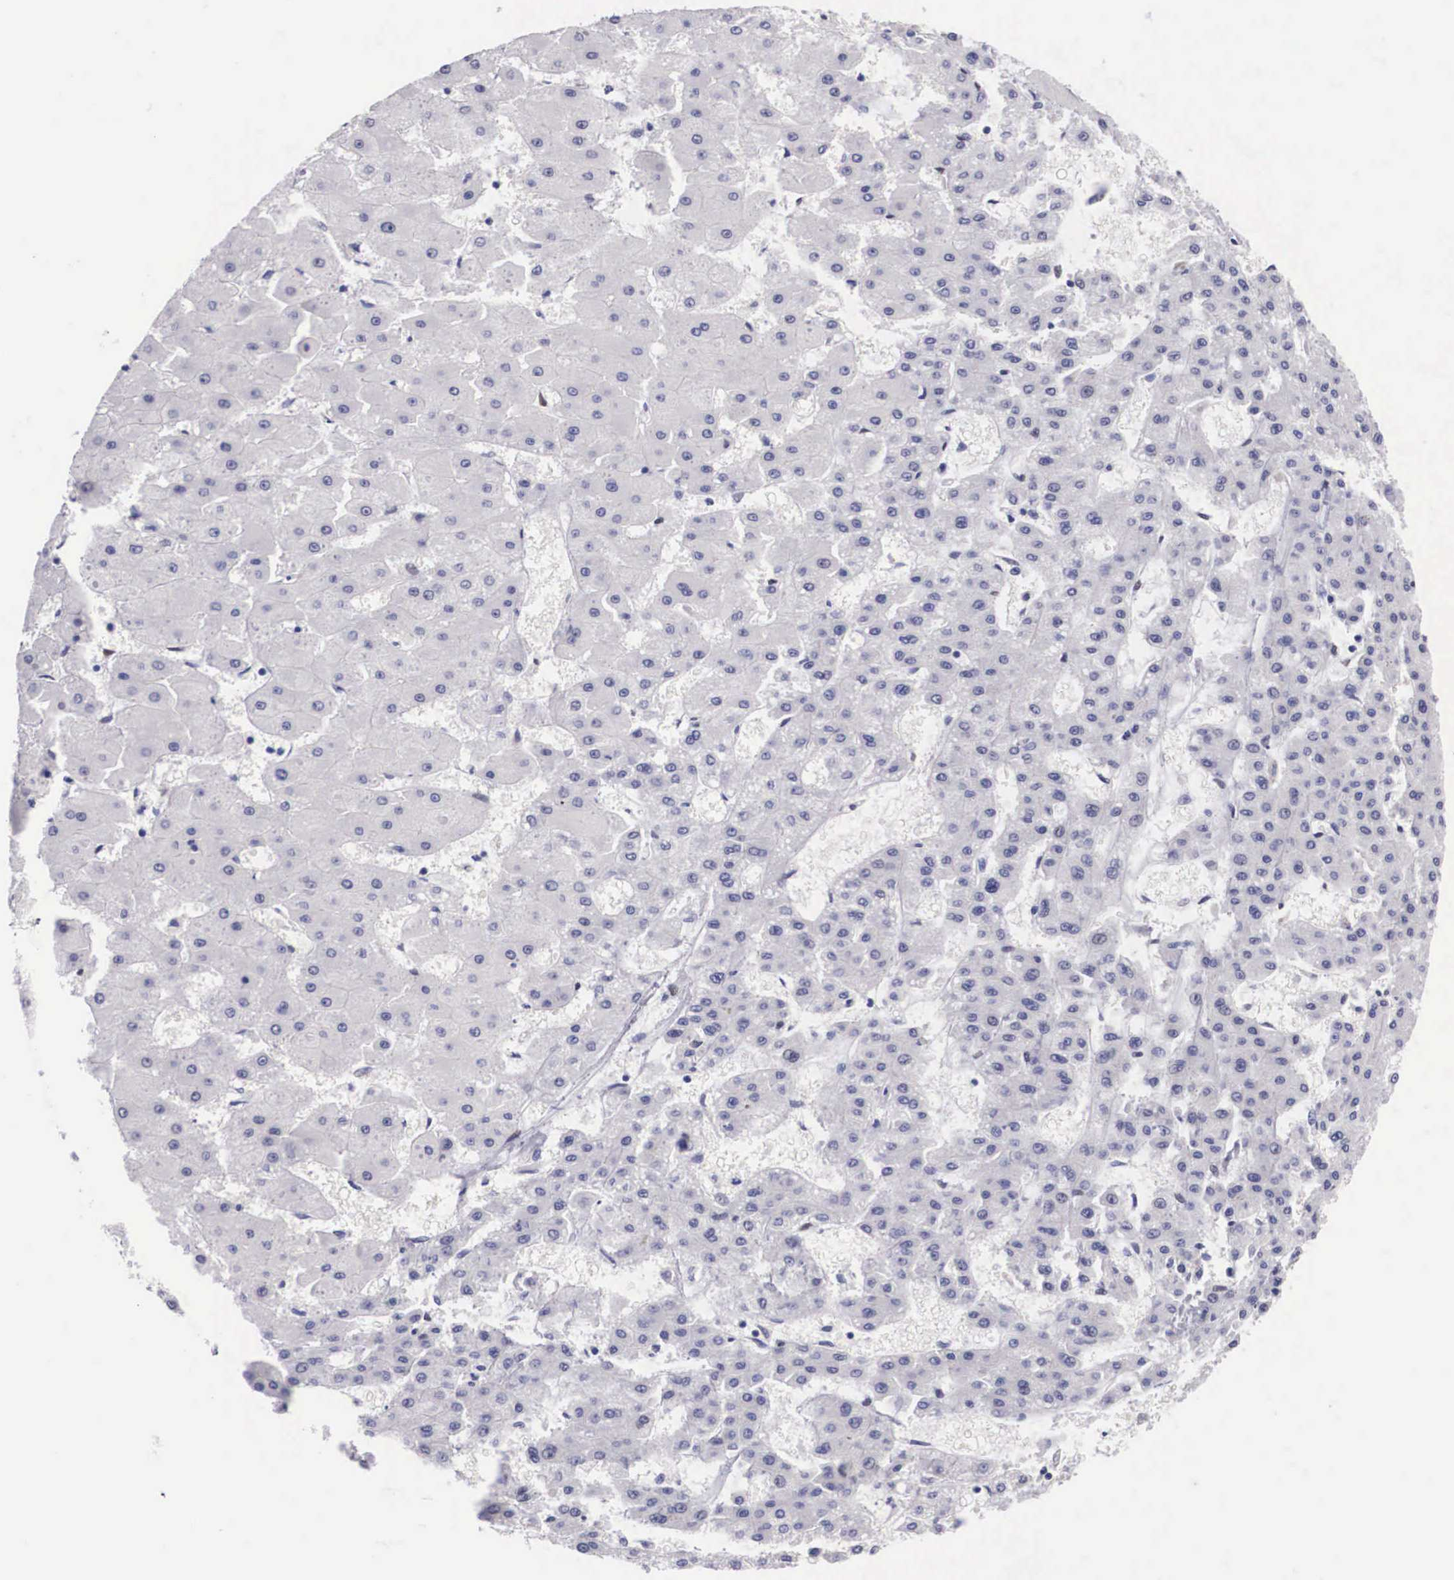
{"staining": {"intensity": "negative", "quantity": "none", "location": "none"}, "tissue": "liver cancer", "cell_type": "Tumor cells", "image_type": "cancer", "snomed": [{"axis": "morphology", "description": "Carcinoma, Hepatocellular, NOS"}, {"axis": "topography", "description": "Liver"}], "caption": "Immunohistochemistry photomicrograph of liver cancer stained for a protein (brown), which demonstrates no expression in tumor cells. (DAB (3,3'-diaminobenzidine) immunohistochemistry (IHC) with hematoxylin counter stain).", "gene": "KHDRBS3", "patient": {"sex": "female", "age": 52}}